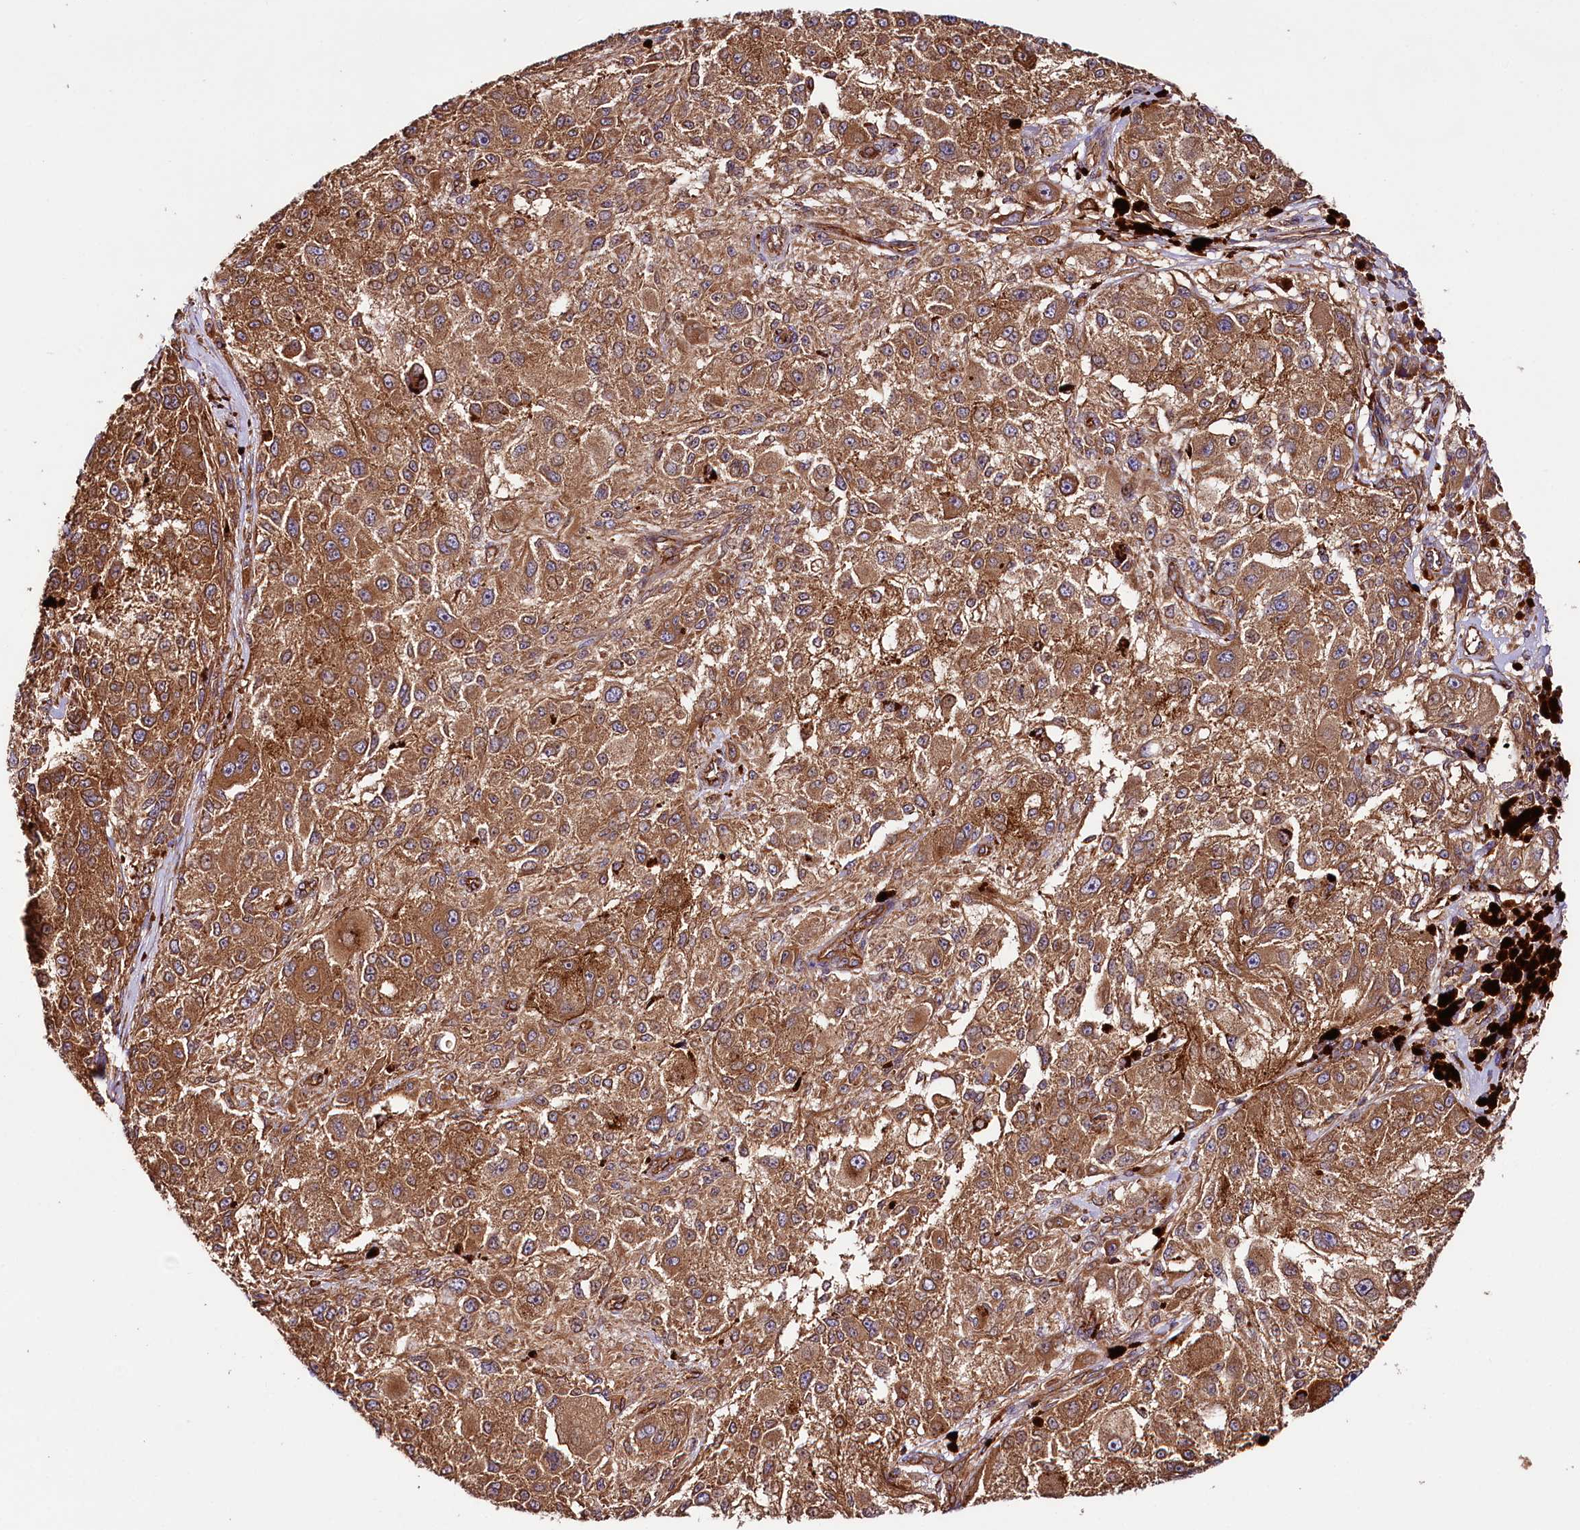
{"staining": {"intensity": "moderate", "quantity": ">75%", "location": "cytoplasmic/membranous"}, "tissue": "melanoma", "cell_type": "Tumor cells", "image_type": "cancer", "snomed": [{"axis": "morphology", "description": "Necrosis, NOS"}, {"axis": "morphology", "description": "Malignant melanoma, NOS"}, {"axis": "topography", "description": "Skin"}], "caption": "Immunohistochemistry image of malignant melanoma stained for a protein (brown), which displays medium levels of moderate cytoplasmic/membranous expression in approximately >75% of tumor cells.", "gene": "CEP295", "patient": {"sex": "female", "age": 87}}